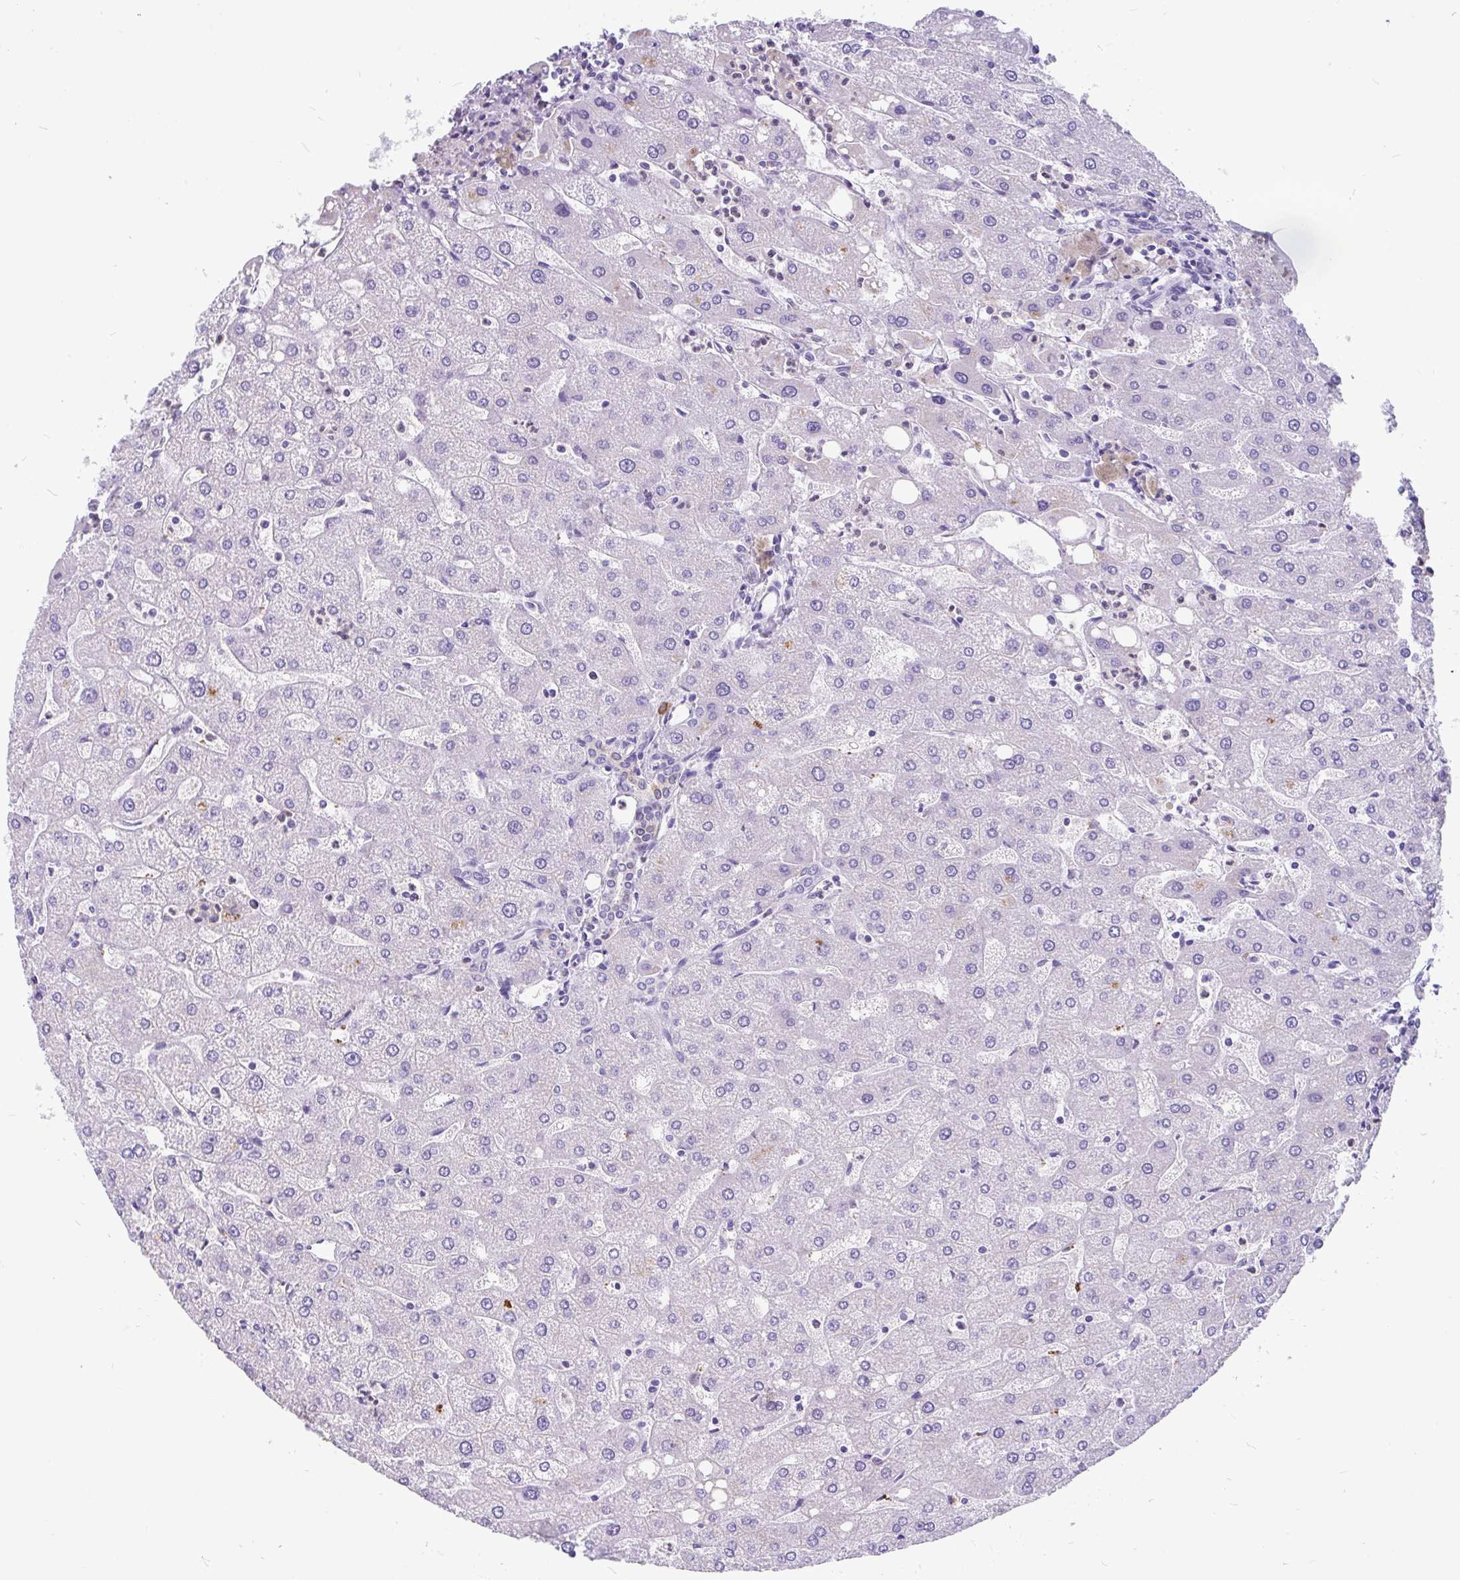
{"staining": {"intensity": "negative", "quantity": "none", "location": "none"}, "tissue": "liver", "cell_type": "Cholangiocytes", "image_type": "normal", "snomed": [{"axis": "morphology", "description": "Normal tissue, NOS"}, {"axis": "topography", "description": "Liver"}], "caption": "Cholangiocytes show no significant positivity in unremarkable liver. The staining is performed using DAB brown chromogen with nuclei counter-stained in using hematoxylin.", "gene": "KIAA2013", "patient": {"sex": "male", "age": 67}}